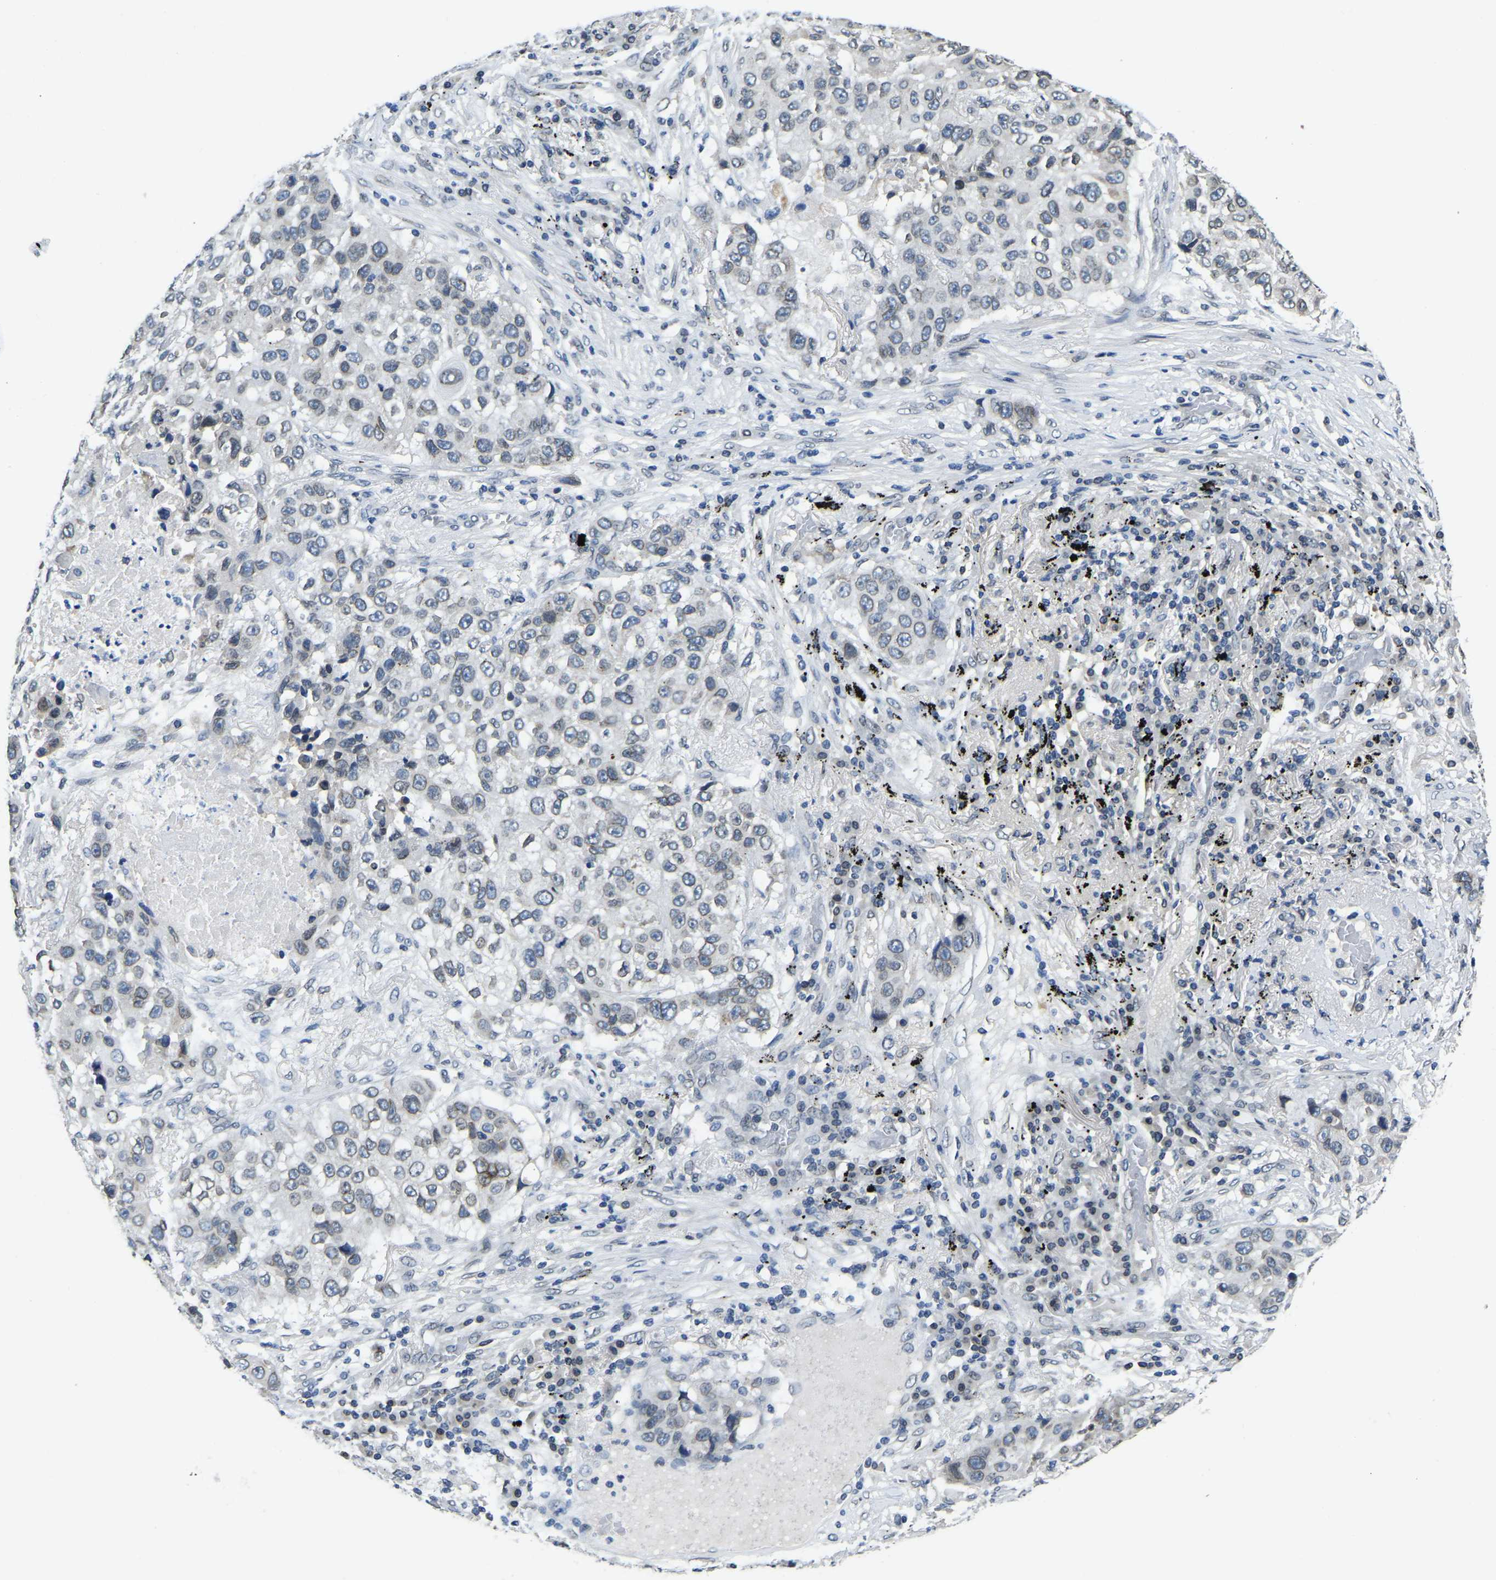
{"staining": {"intensity": "weak", "quantity": ">75%", "location": "cytoplasmic/membranous,nuclear"}, "tissue": "lung cancer", "cell_type": "Tumor cells", "image_type": "cancer", "snomed": [{"axis": "morphology", "description": "Squamous cell carcinoma, NOS"}, {"axis": "topography", "description": "Lung"}], "caption": "Protein staining of lung cancer (squamous cell carcinoma) tissue displays weak cytoplasmic/membranous and nuclear positivity in approximately >75% of tumor cells.", "gene": "RANBP2", "patient": {"sex": "male", "age": 57}}